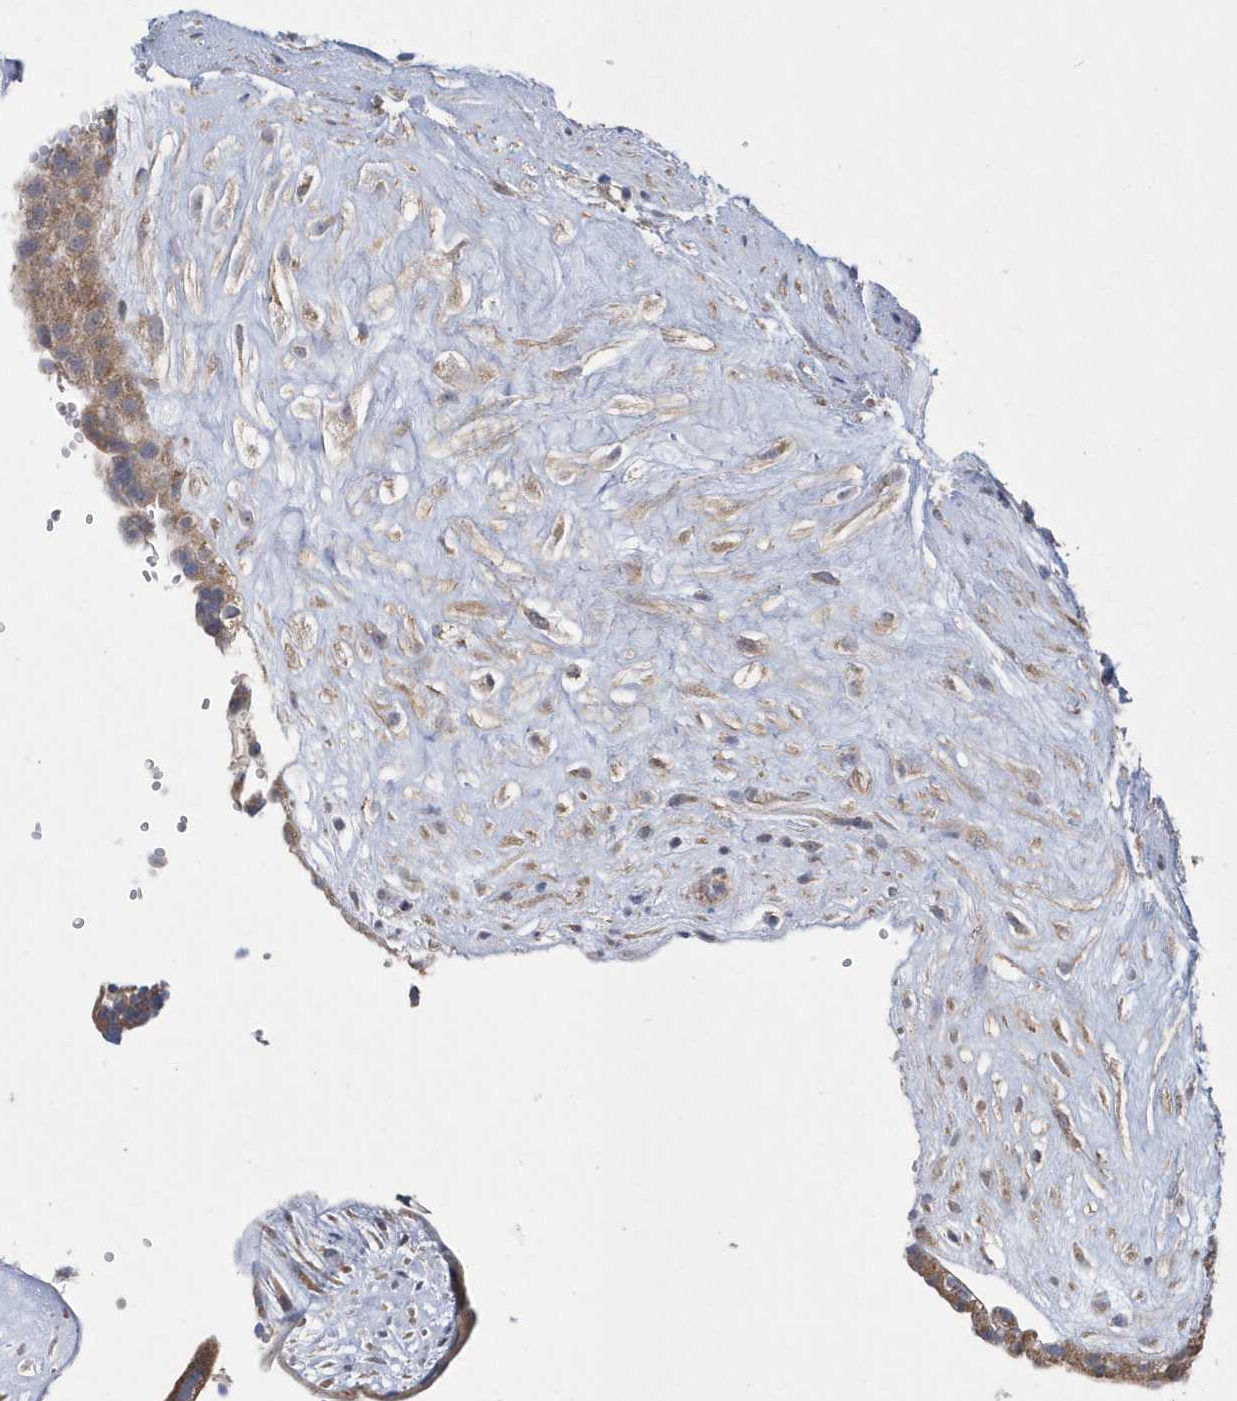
{"staining": {"intensity": "moderate", "quantity": ">75%", "location": "cytoplasmic/membranous"}, "tissue": "placenta", "cell_type": "Decidual cells", "image_type": "normal", "snomed": [{"axis": "morphology", "description": "Normal tissue, NOS"}, {"axis": "topography", "description": "Placenta"}], "caption": "Immunohistochemistry (IHC) (DAB (3,3'-diaminobenzidine)) staining of unremarkable human placenta demonstrates moderate cytoplasmic/membranous protein staining in about >75% of decidual cells.", "gene": "SLX9", "patient": {"sex": "female", "age": 18}}